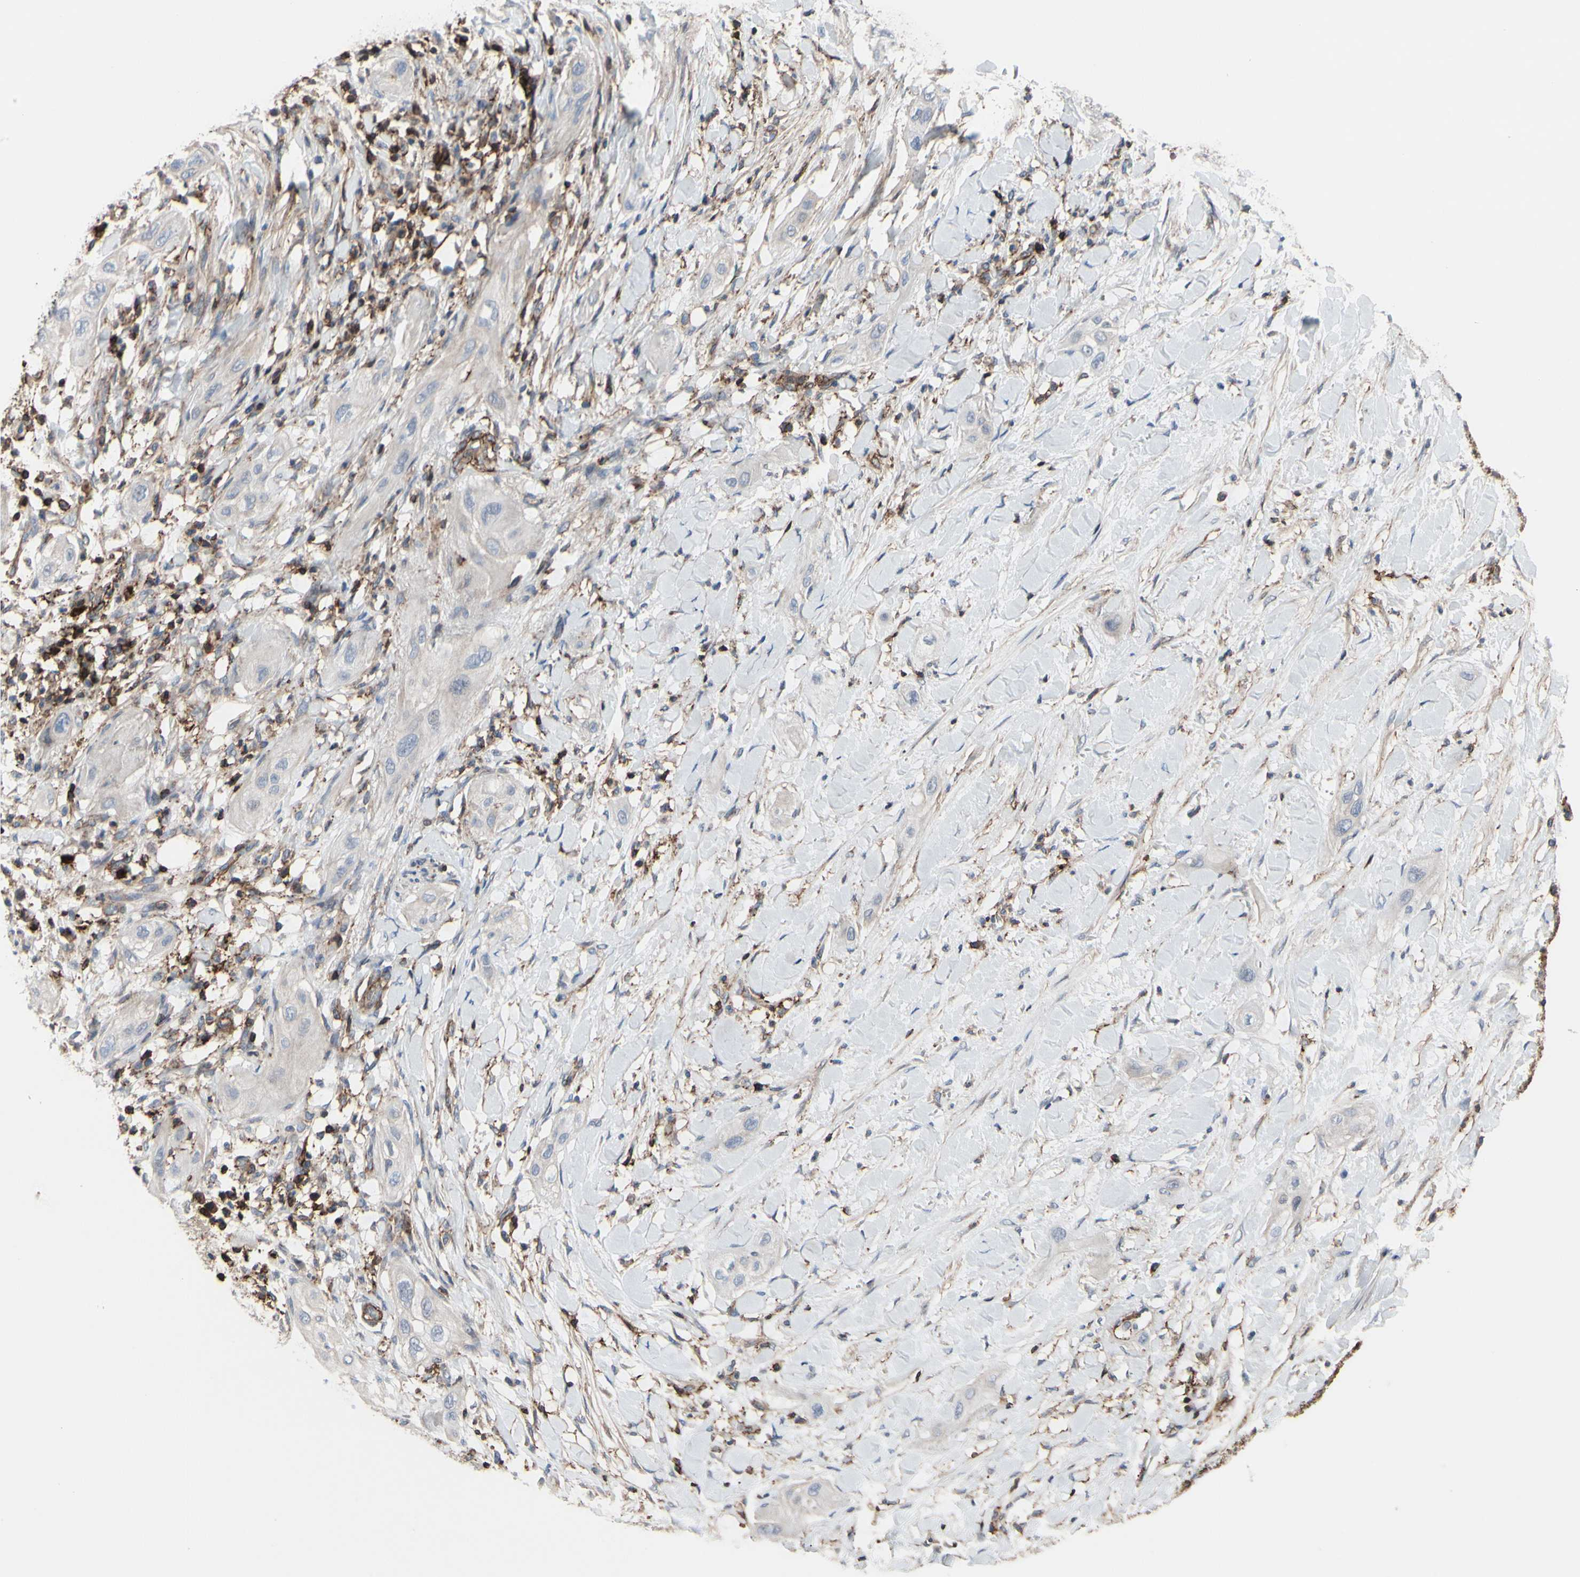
{"staining": {"intensity": "weak", "quantity": ">75%", "location": "cytoplasmic/membranous"}, "tissue": "lung cancer", "cell_type": "Tumor cells", "image_type": "cancer", "snomed": [{"axis": "morphology", "description": "Squamous cell carcinoma, NOS"}, {"axis": "topography", "description": "Lung"}], "caption": "Squamous cell carcinoma (lung) was stained to show a protein in brown. There is low levels of weak cytoplasmic/membranous staining in about >75% of tumor cells.", "gene": "ANXA6", "patient": {"sex": "female", "age": 47}}